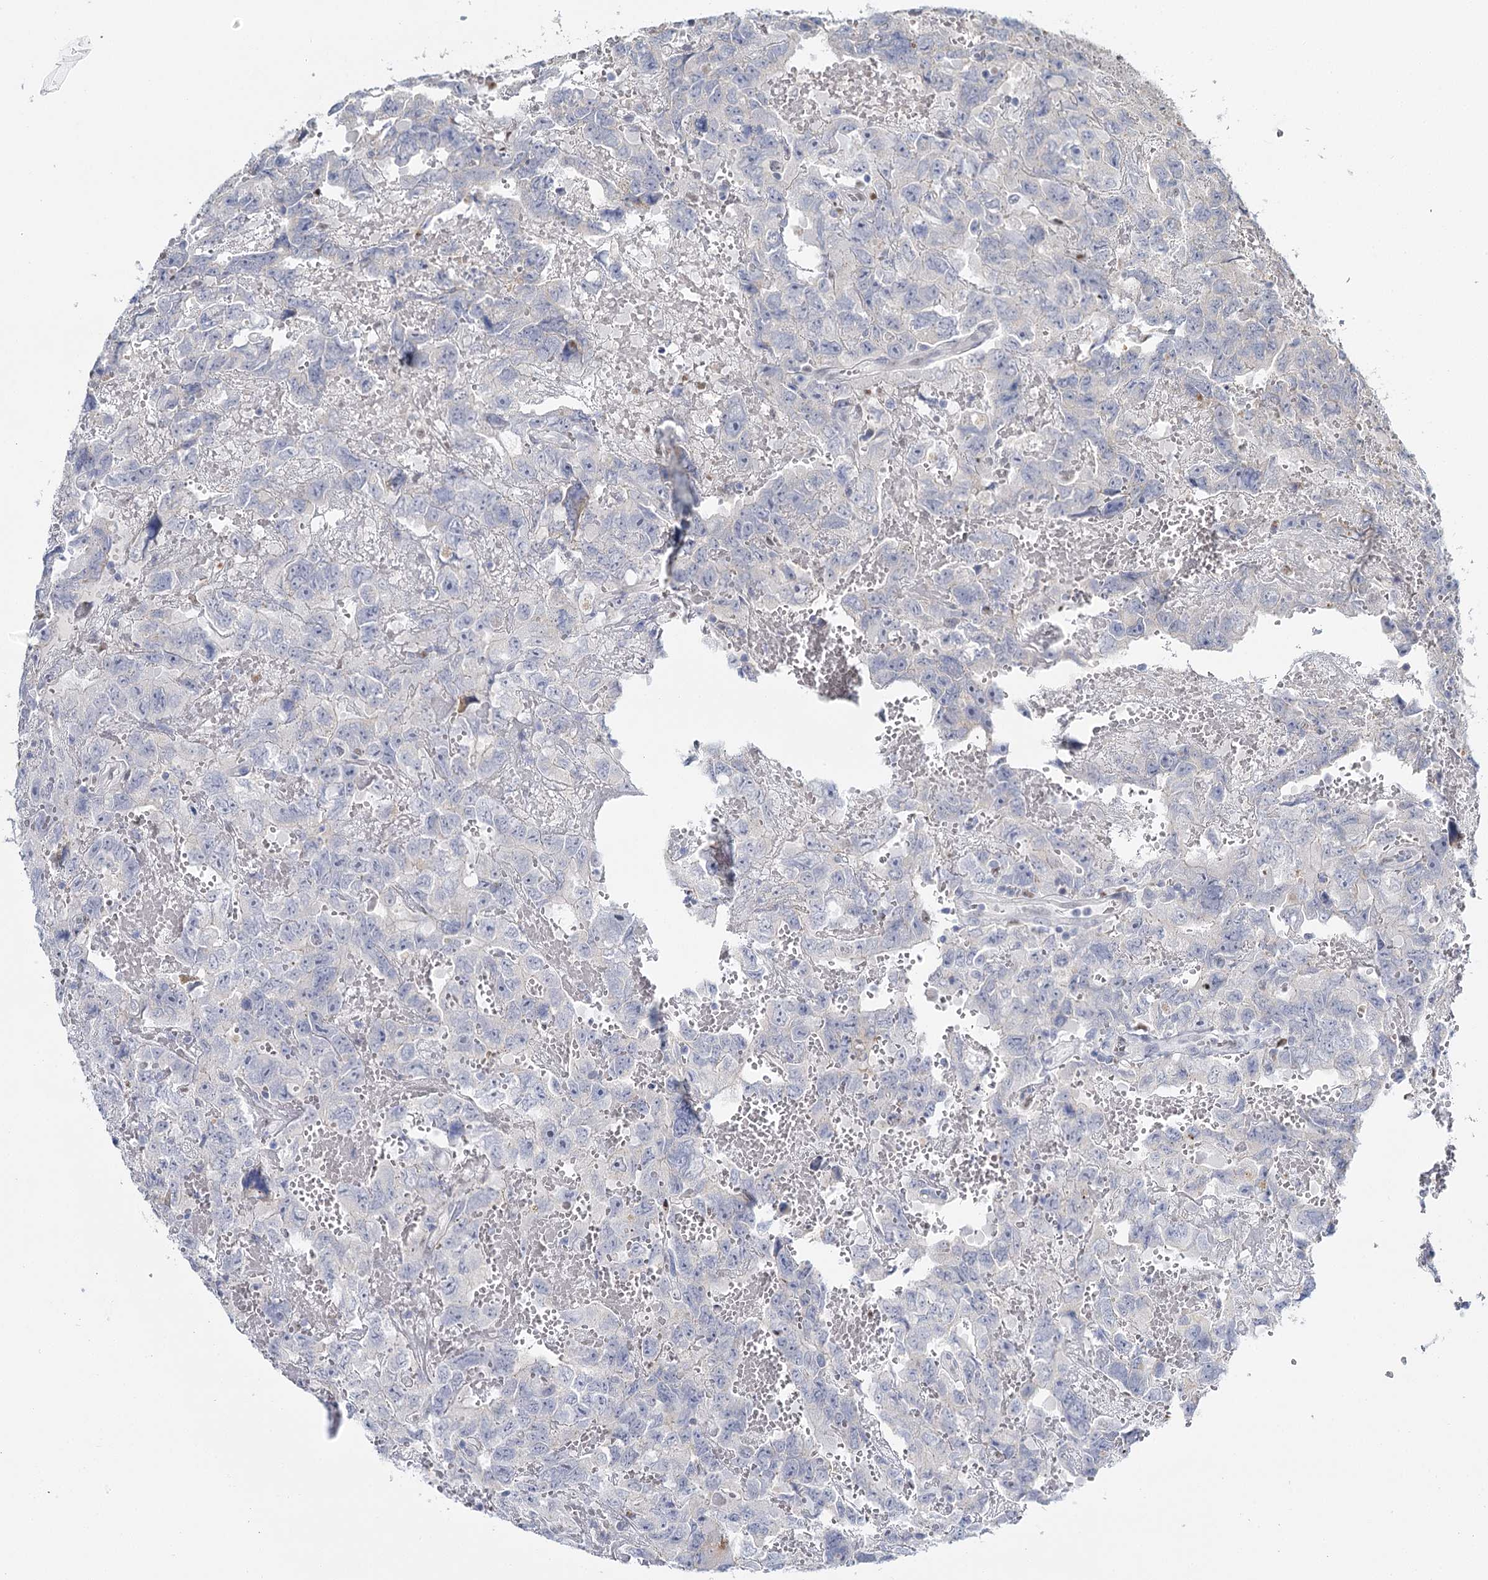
{"staining": {"intensity": "negative", "quantity": "none", "location": "none"}, "tissue": "testis cancer", "cell_type": "Tumor cells", "image_type": "cancer", "snomed": [{"axis": "morphology", "description": "Carcinoma, Embryonal, NOS"}, {"axis": "topography", "description": "Testis"}], "caption": "Protein analysis of embryonal carcinoma (testis) reveals no significant expression in tumor cells.", "gene": "IGSF3", "patient": {"sex": "male", "age": 45}}